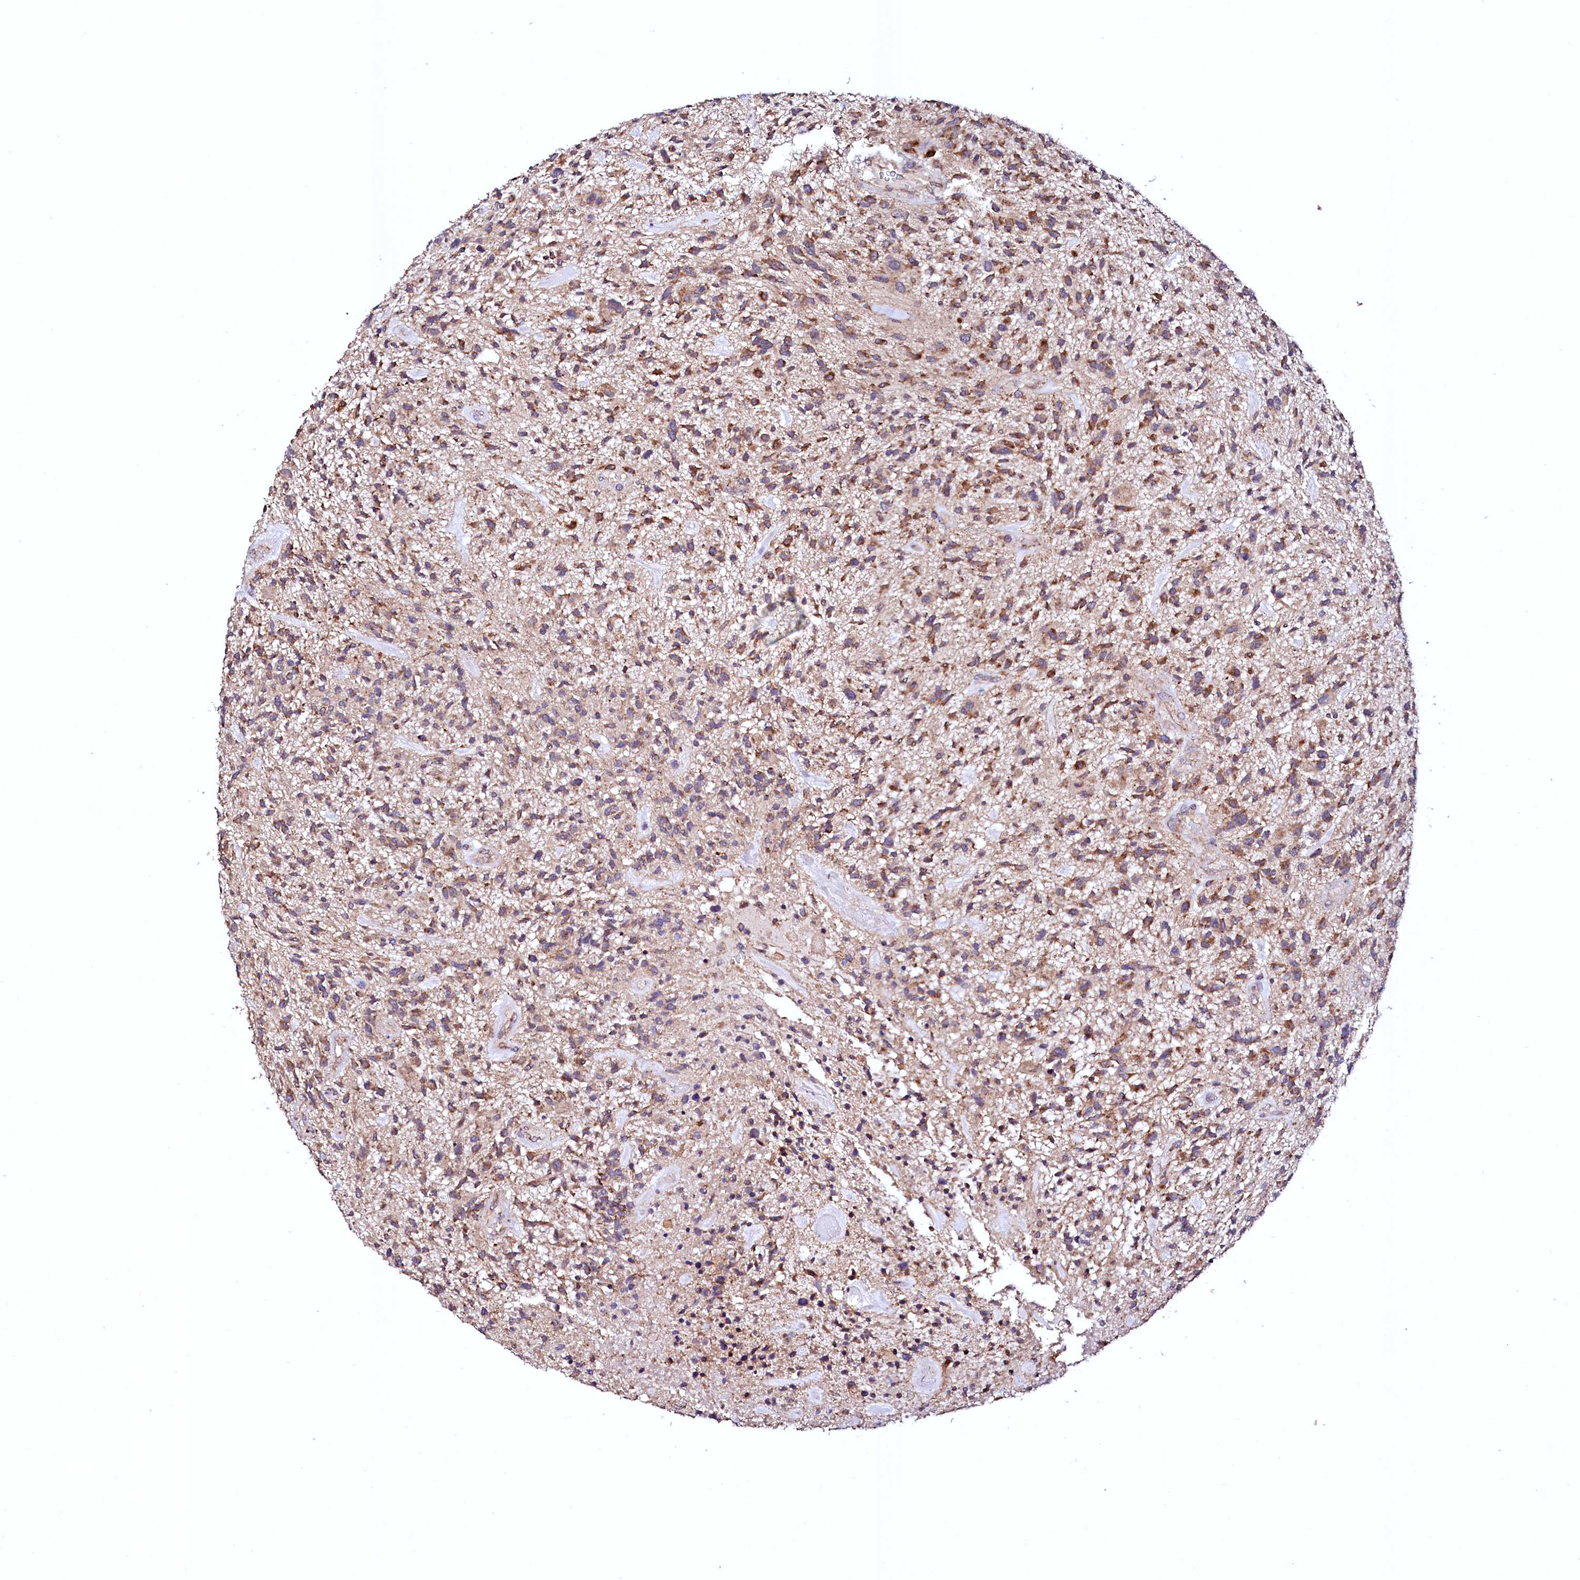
{"staining": {"intensity": "moderate", "quantity": "25%-75%", "location": "cytoplasmic/membranous"}, "tissue": "glioma", "cell_type": "Tumor cells", "image_type": "cancer", "snomed": [{"axis": "morphology", "description": "Glioma, malignant, High grade"}, {"axis": "topography", "description": "Brain"}], "caption": "Immunohistochemistry micrograph of neoplastic tissue: malignant glioma (high-grade) stained using immunohistochemistry shows medium levels of moderate protein expression localized specifically in the cytoplasmic/membranous of tumor cells, appearing as a cytoplasmic/membranous brown color.", "gene": "UBE3C", "patient": {"sex": "male", "age": 47}}